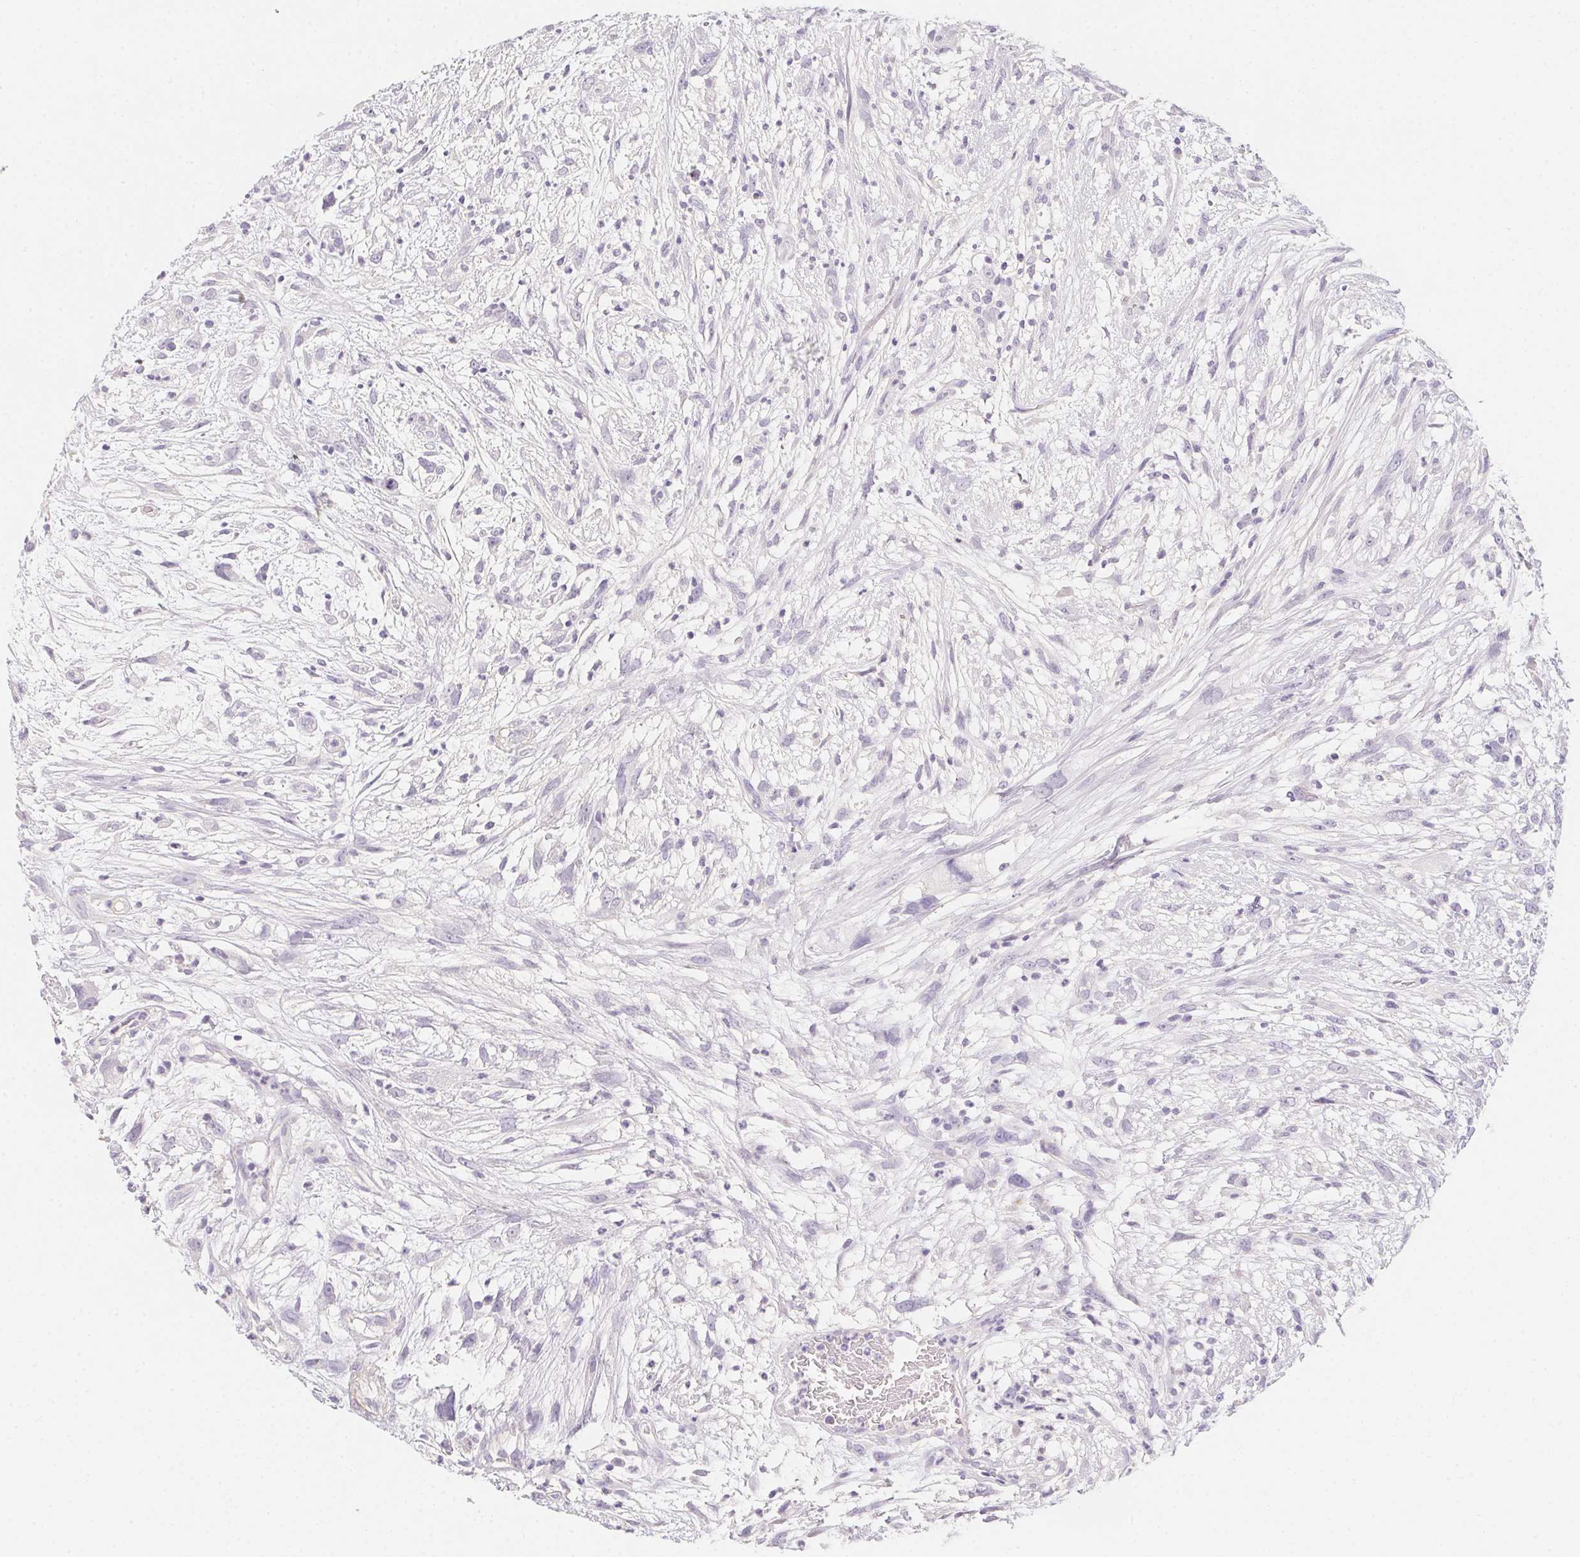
{"staining": {"intensity": "negative", "quantity": "none", "location": "none"}, "tissue": "head and neck cancer", "cell_type": "Tumor cells", "image_type": "cancer", "snomed": [{"axis": "morphology", "description": "Squamous cell carcinoma, NOS"}, {"axis": "topography", "description": "Head-Neck"}], "caption": "Protein analysis of head and neck cancer shows no significant positivity in tumor cells. (DAB immunohistochemistry, high magnification).", "gene": "MYL4", "patient": {"sex": "male", "age": 65}}